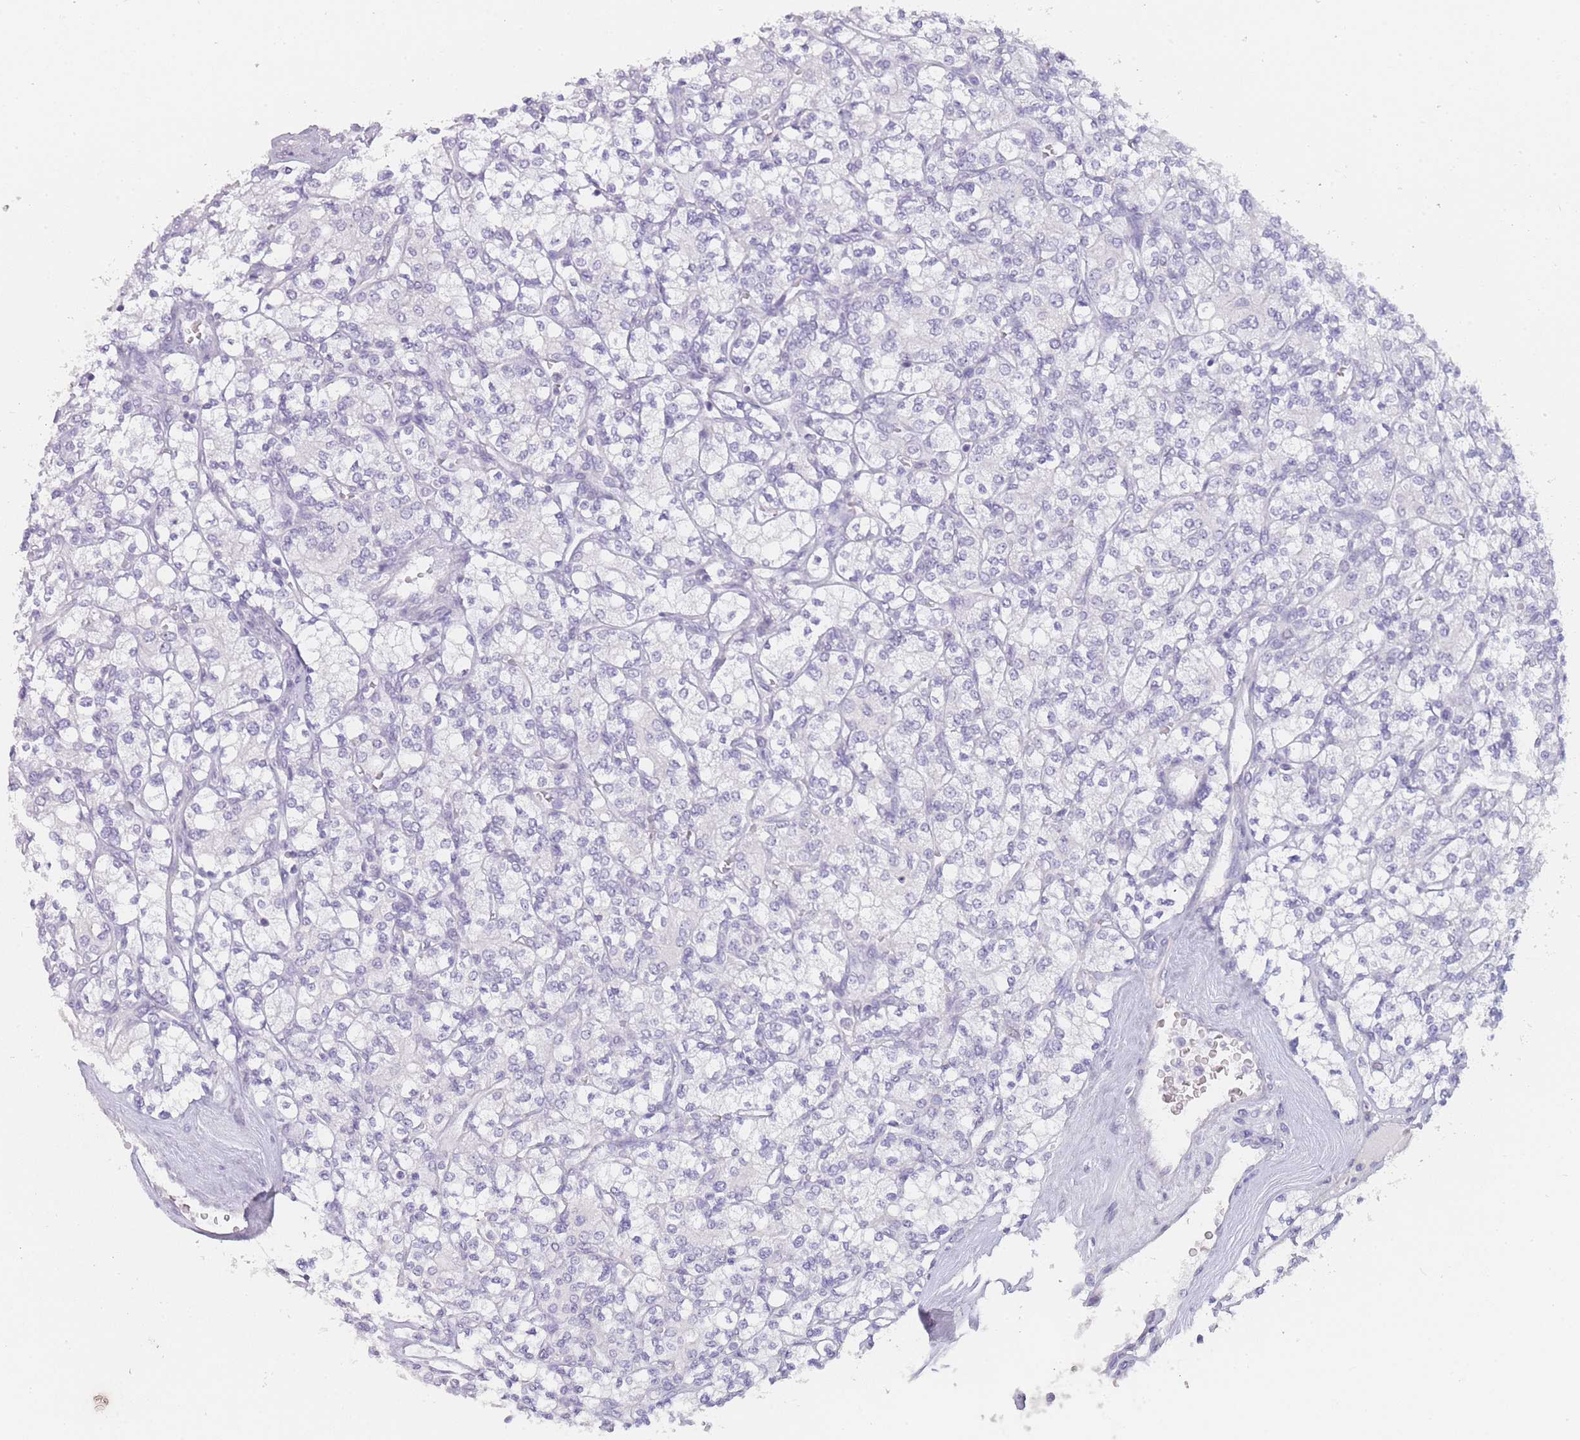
{"staining": {"intensity": "negative", "quantity": "none", "location": "none"}, "tissue": "renal cancer", "cell_type": "Tumor cells", "image_type": "cancer", "snomed": [{"axis": "morphology", "description": "Adenocarcinoma, NOS"}, {"axis": "topography", "description": "Kidney"}], "caption": "Tumor cells show no significant protein positivity in renal adenocarcinoma.", "gene": "INS", "patient": {"sex": "male", "age": 77}}